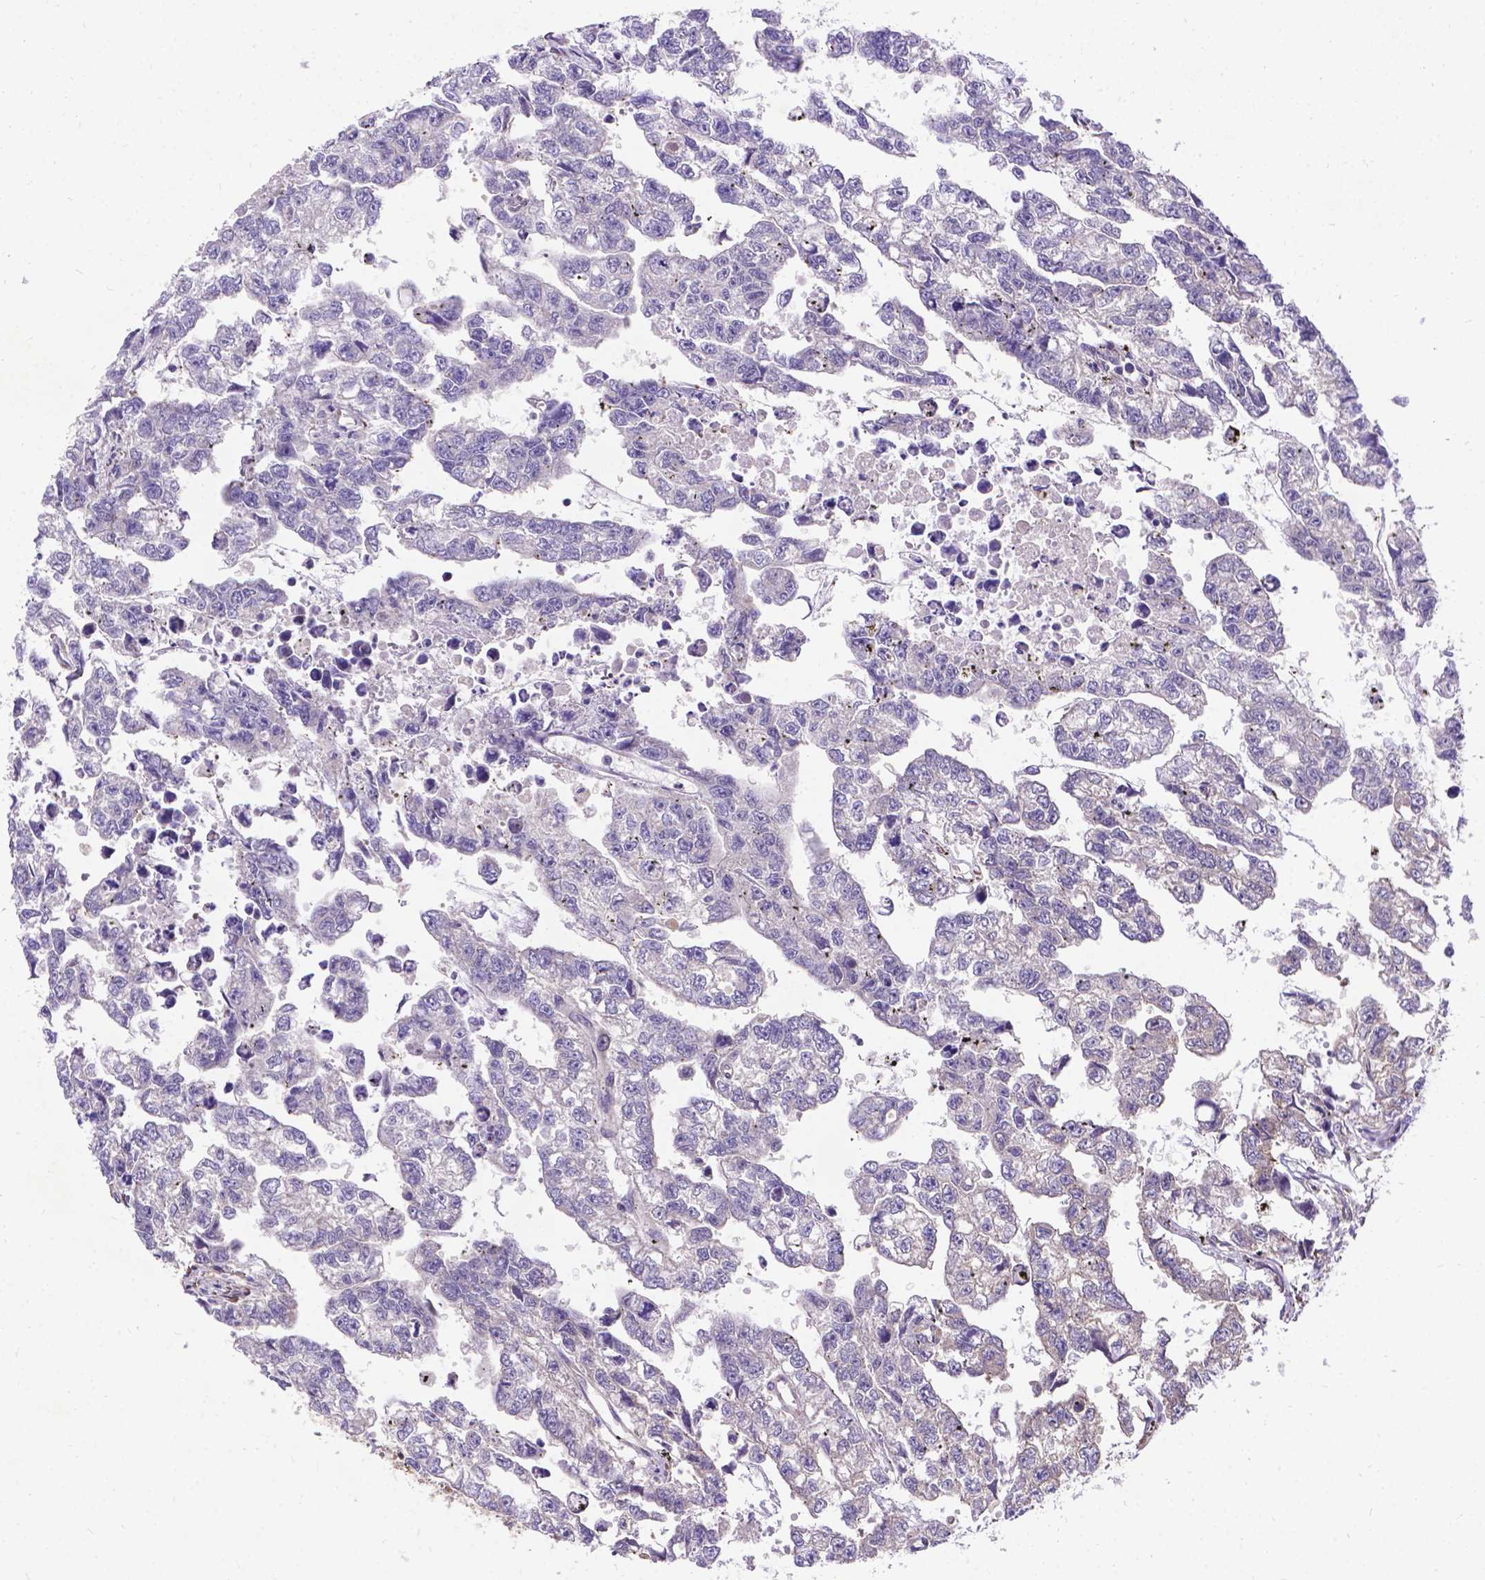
{"staining": {"intensity": "negative", "quantity": "none", "location": "none"}, "tissue": "testis cancer", "cell_type": "Tumor cells", "image_type": "cancer", "snomed": [{"axis": "morphology", "description": "Carcinoma, Embryonal, NOS"}, {"axis": "morphology", "description": "Teratoma, malignant, NOS"}, {"axis": "topography", "description": "Testis"}], "caption": "Tumor cells show no significant staining in testis cancer.", "gene": "DENND6A", "patient": {"sex": "male", "age": 44}}